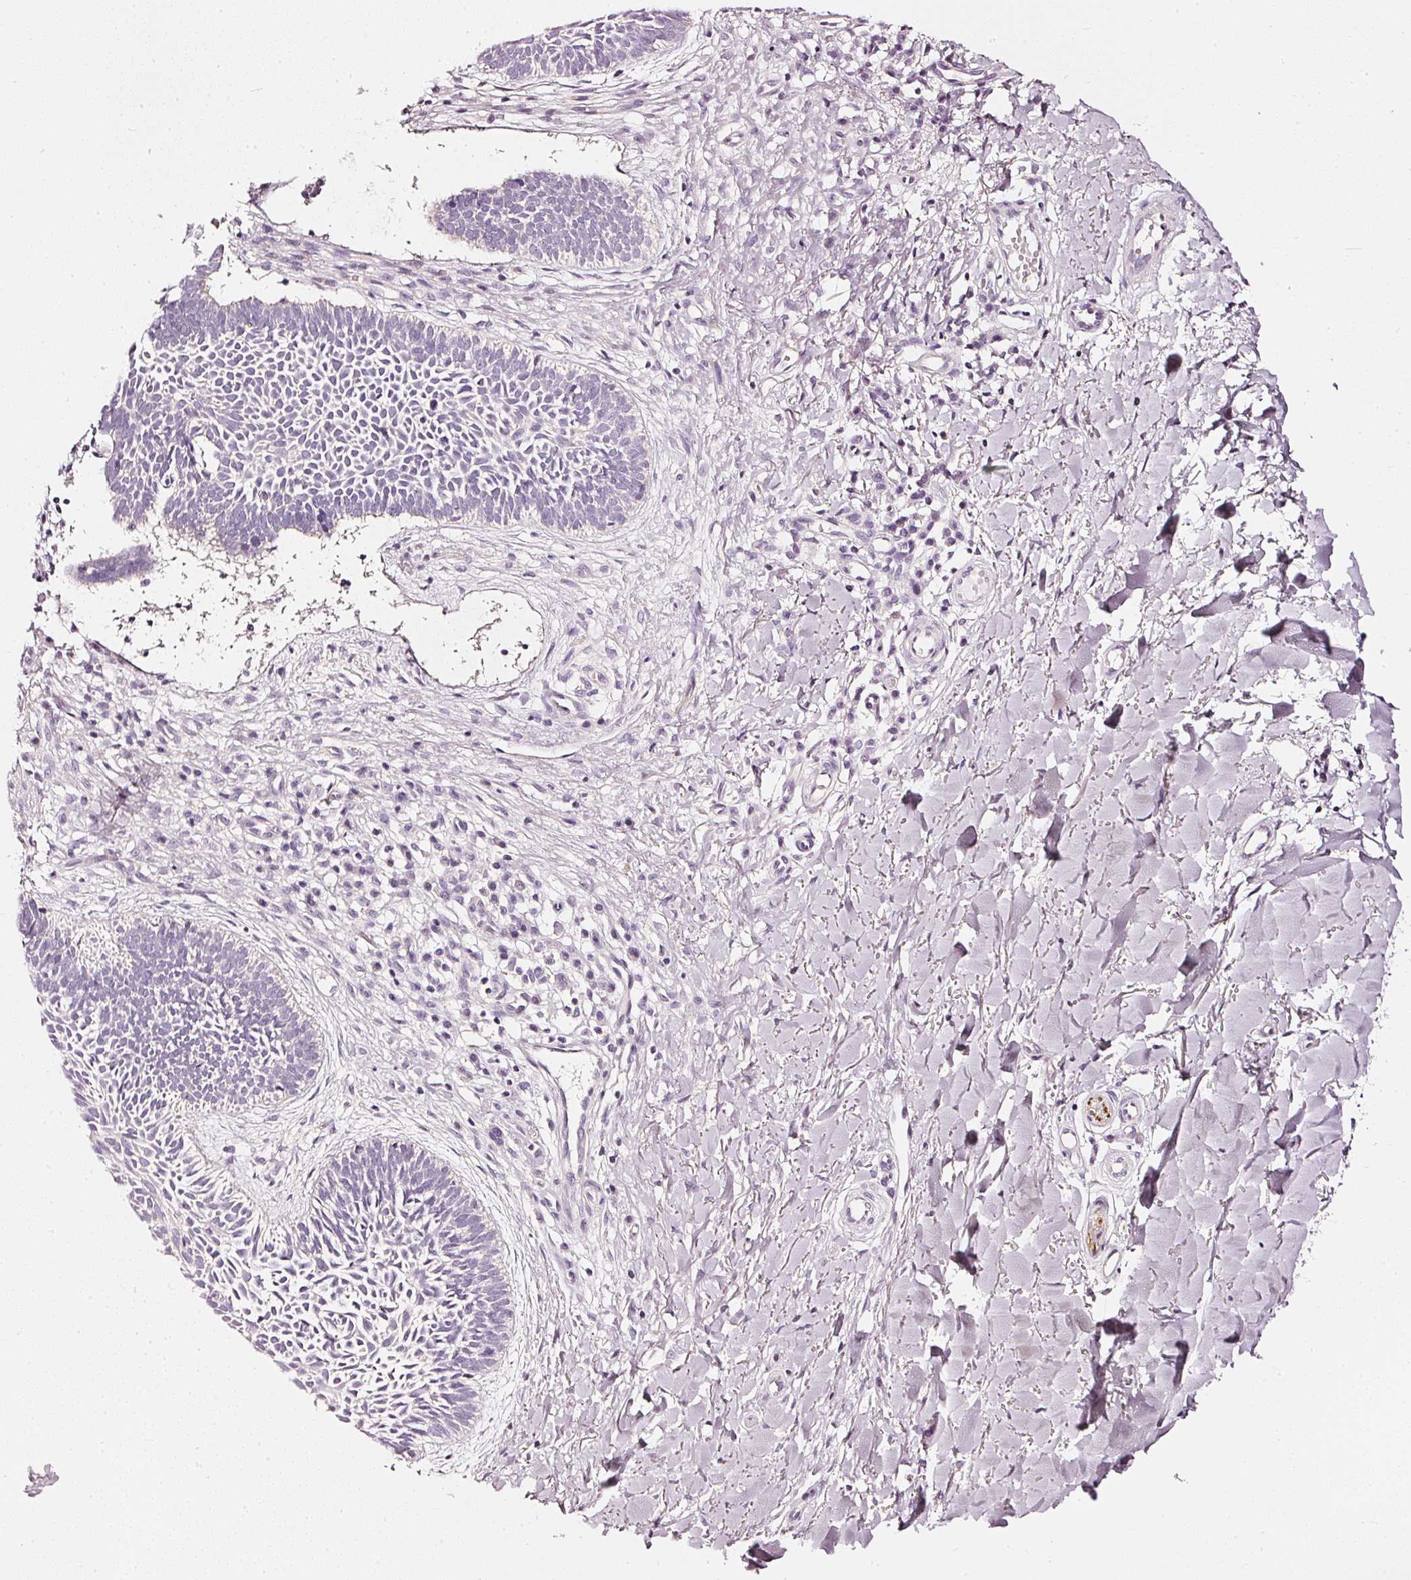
{"staining": {"intensity": "negative", "quantity": "none", "location": "none"}, "tissue": "skin cancer", "cell_type": "Tumor cells", "image_type": "cancer", "snomed": [{"axis": "morphology", "description": "Basal cell carcinoma"}, {"axis": "topography", "description": "Skin"}], "caption": "DAB immunohistochemical staining of basal cell carcinoma (skin) shows no significant positivity in tumor cells.", "gene": "CNP", "patient": {"sex": "male", "age": 49}}